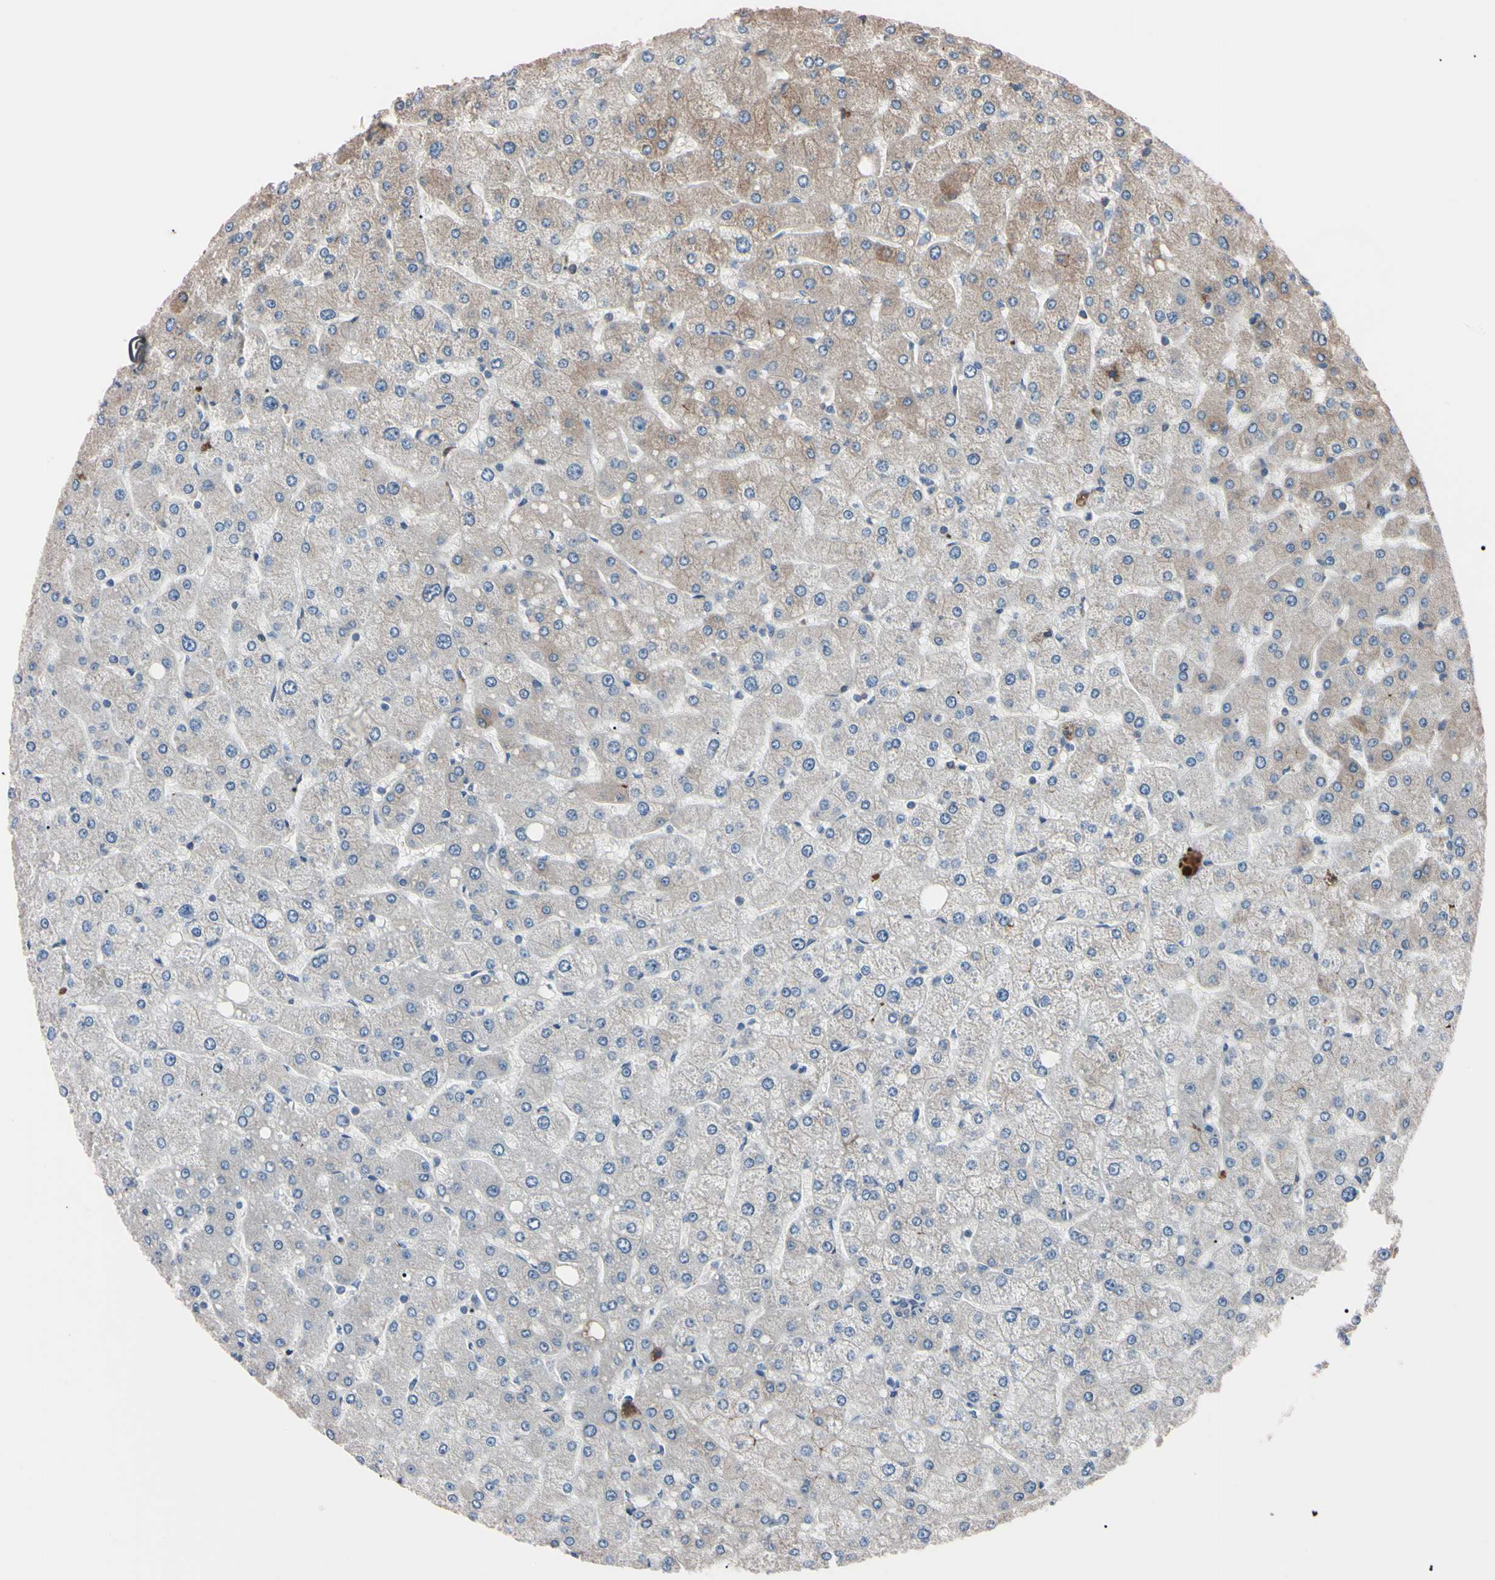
{"staining": {"intensity": "weak", "quantity": ">75%", "location": "cytoplasmic/membranous"}, "tissue": "liver", "cell_type": "Cholangiocytes", "image_type": "normal", "snomed": [{"axis": "morphology", "description": "Normal tissue, NOS"}, {"axis": "topography", "description": "Liver"}], "caption": "Cholangiocytes display low levels of weak cytoplasmic/membranous positivity in about >75% of cells in unremarkable liver.", "gene": "PRKACA", "patient": {"sex": "male", "age": 55}}